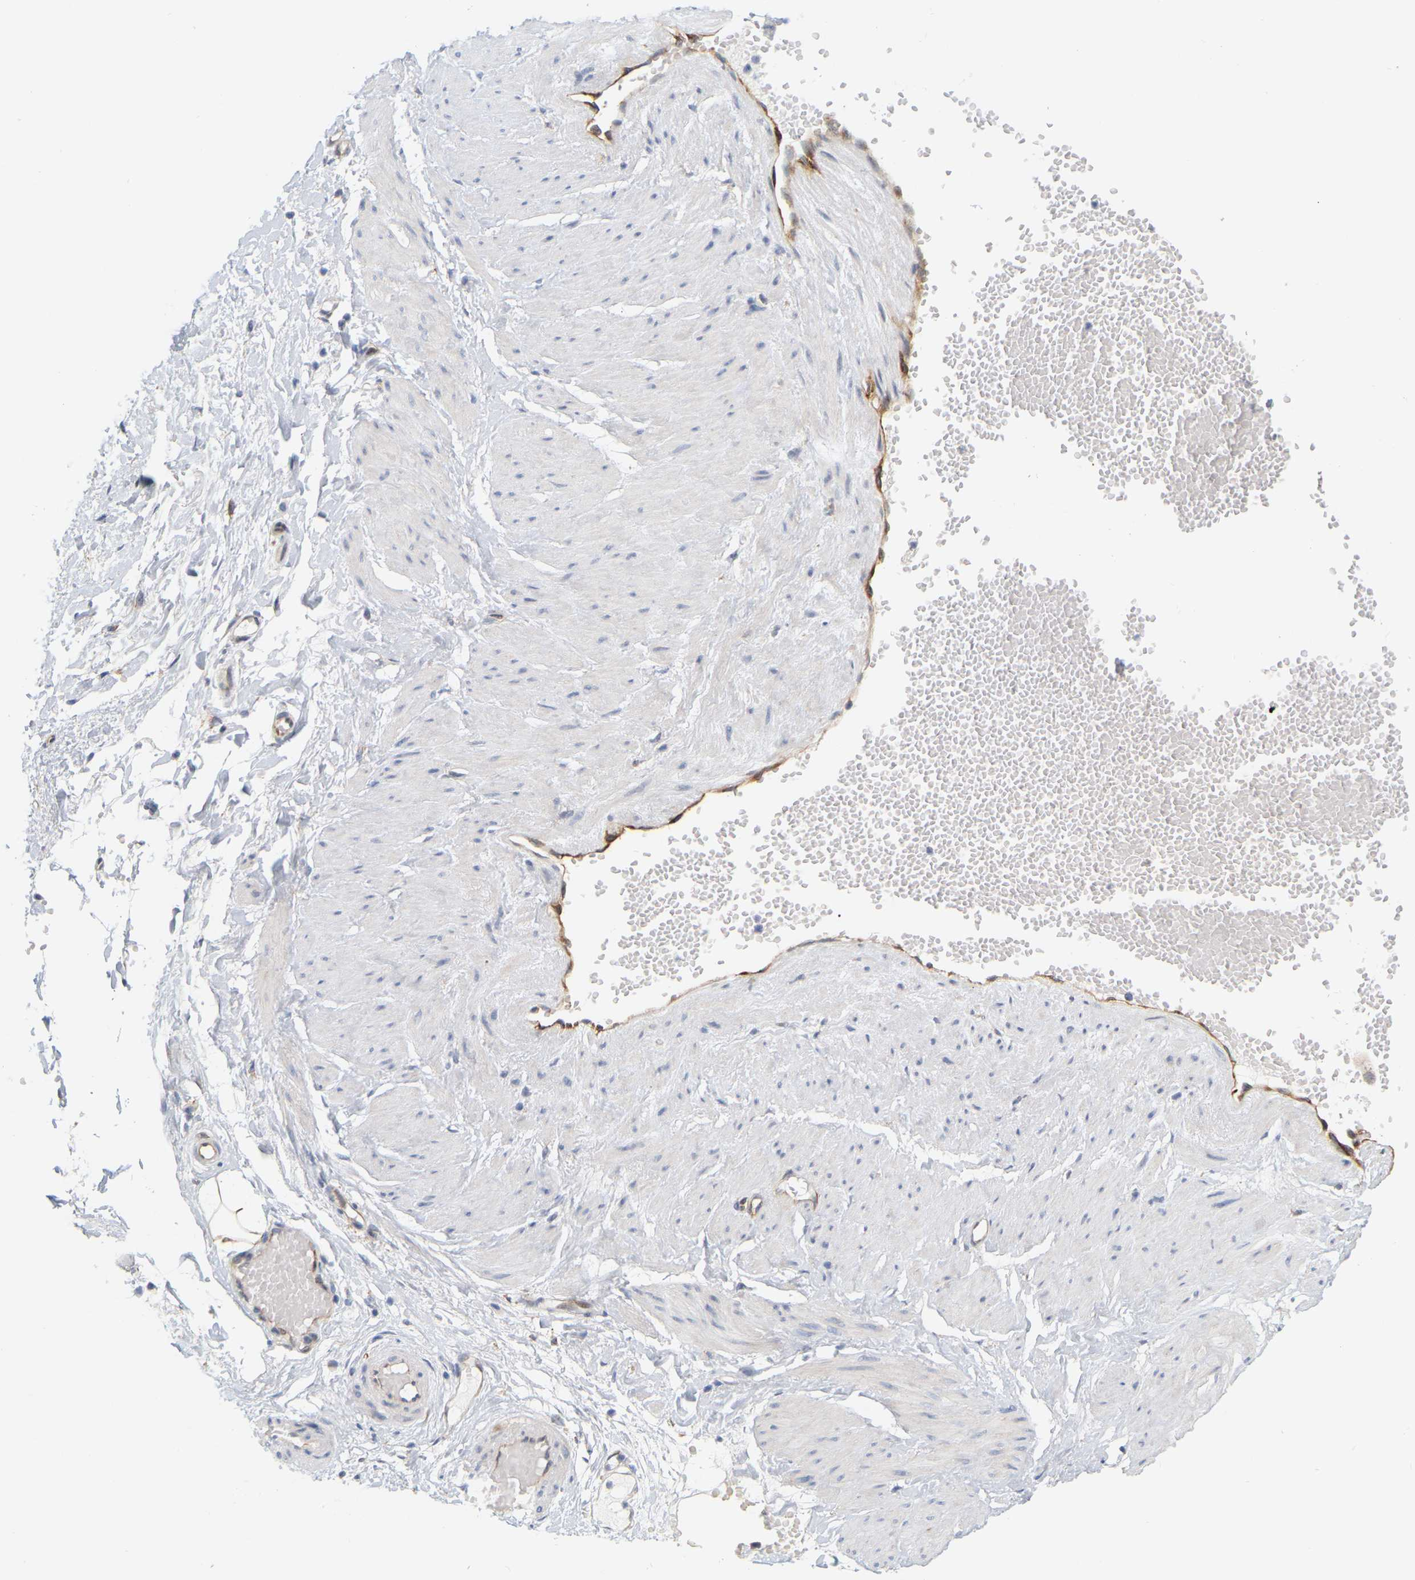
{"staining": {"intensity": "weak", "quantity": "<25%", "location": "cytoplasmic/membranous"}, "tissue": "adipose tissue", "cell_type": "Adipocytes", "image_type": "normal", "snomed": [{"axis": "morphology", "description": "Normal tissue, NOS"}, {"axis": "topography", "description": "Soft tissue"}], "caption": "IHC of normal human adipose tissue reveals no staining in adipocytes.", "gene": "RAPH1", "patient": {"sex": "male", "age": 72}}